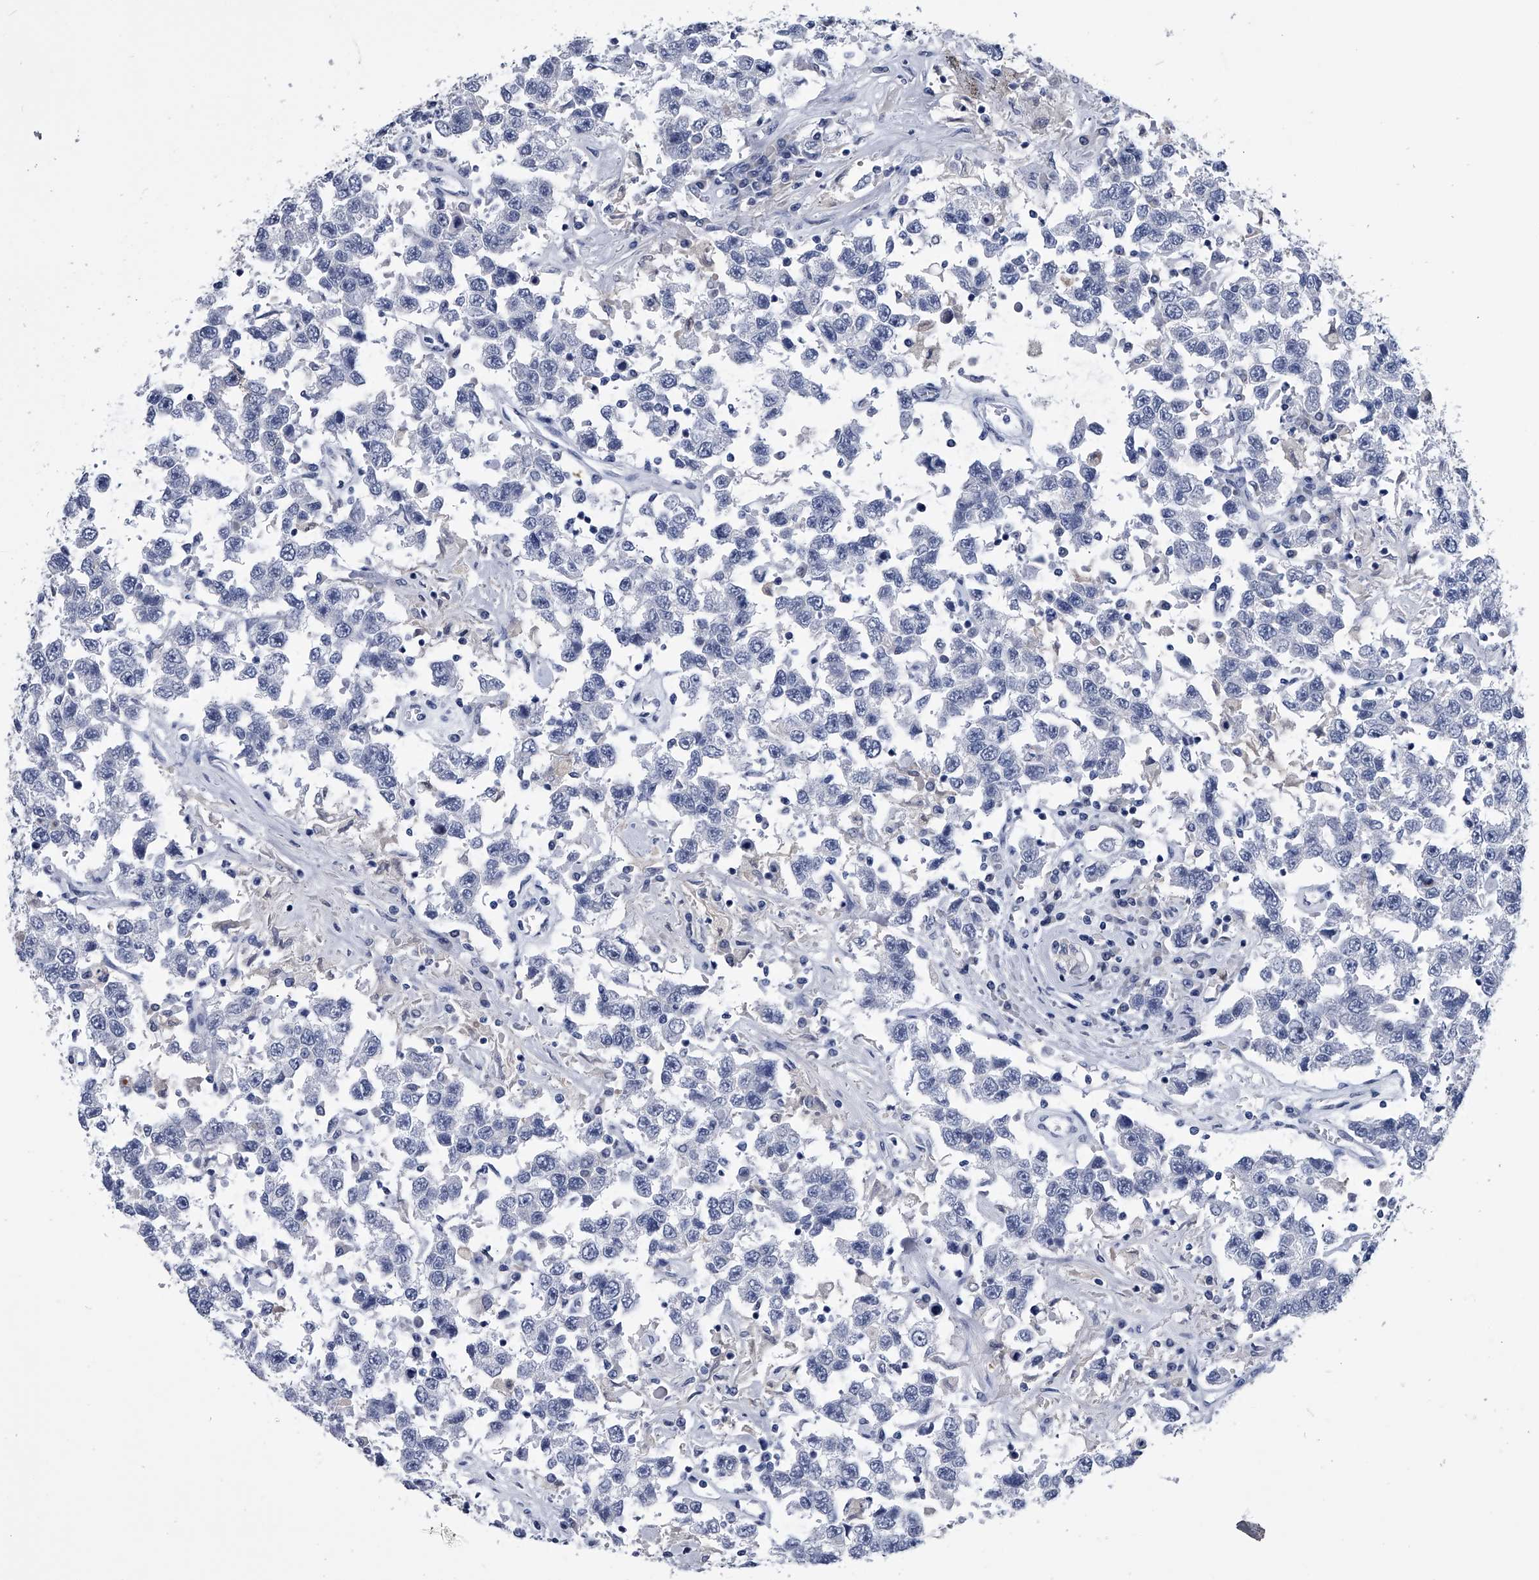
{"staining": {"intensity": "negative", "quantity": "none", "location": "none"}, "tissue": "testis cancer", "cell_type": "Tumor cells", "image_type": "cancer", "snomed": [{"axis": "morphology", "description": "Seminoma, NOS"}, {"axis": "topography", "description": "Testis"}], "caption": "DAB (3,3'-diaminobenzidine) immunohistochemical staining of human testis cancer (seminoma) displays no significant staining in tumor cells.", "gene": "PDXK", "patient": {"sex": "male", "age": 41}}